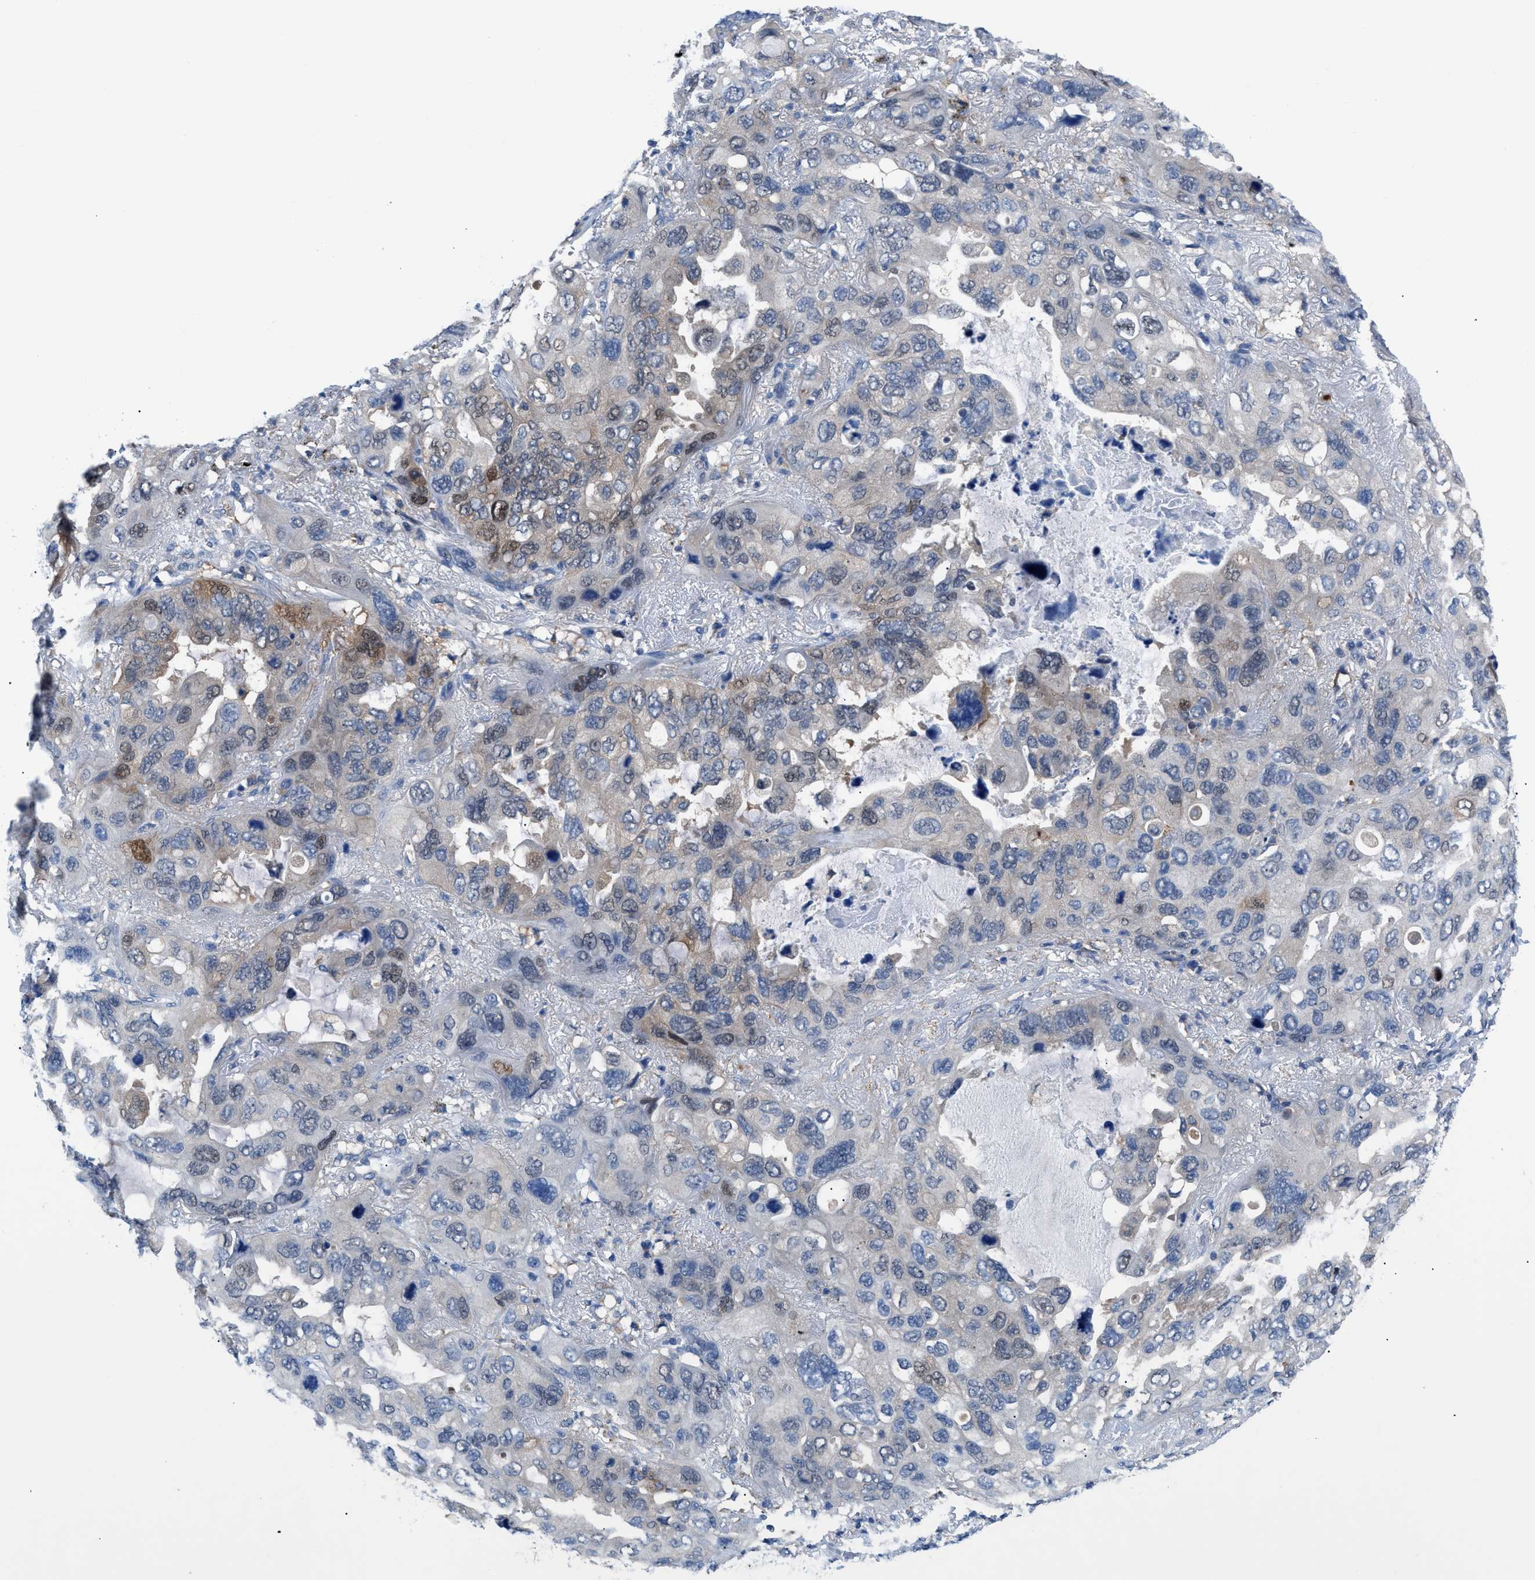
{"staining": {"intensity": "weak", "quantity": "25%-75%", "location": "cytoplasmic/membranous,nuclear"}, "tissue": "lung cancer", "cell_type": "Tumor cells", "image_type": "cancer", "snomed": [{"axis": "morphology", "description": "Squamous cell carcinoma, NOS"}, {"axis": "topography", "description": "Lung"}], "caption": "Protein analysis of lung cancer (squamous cell carcinoma) tissue exhibits weak cytoplasmic/membranous and nuclear staining in about 25%-75% of tumor cells.", "gene": "TMEM45B", "patient": {"sex": "female", "age": 73}}